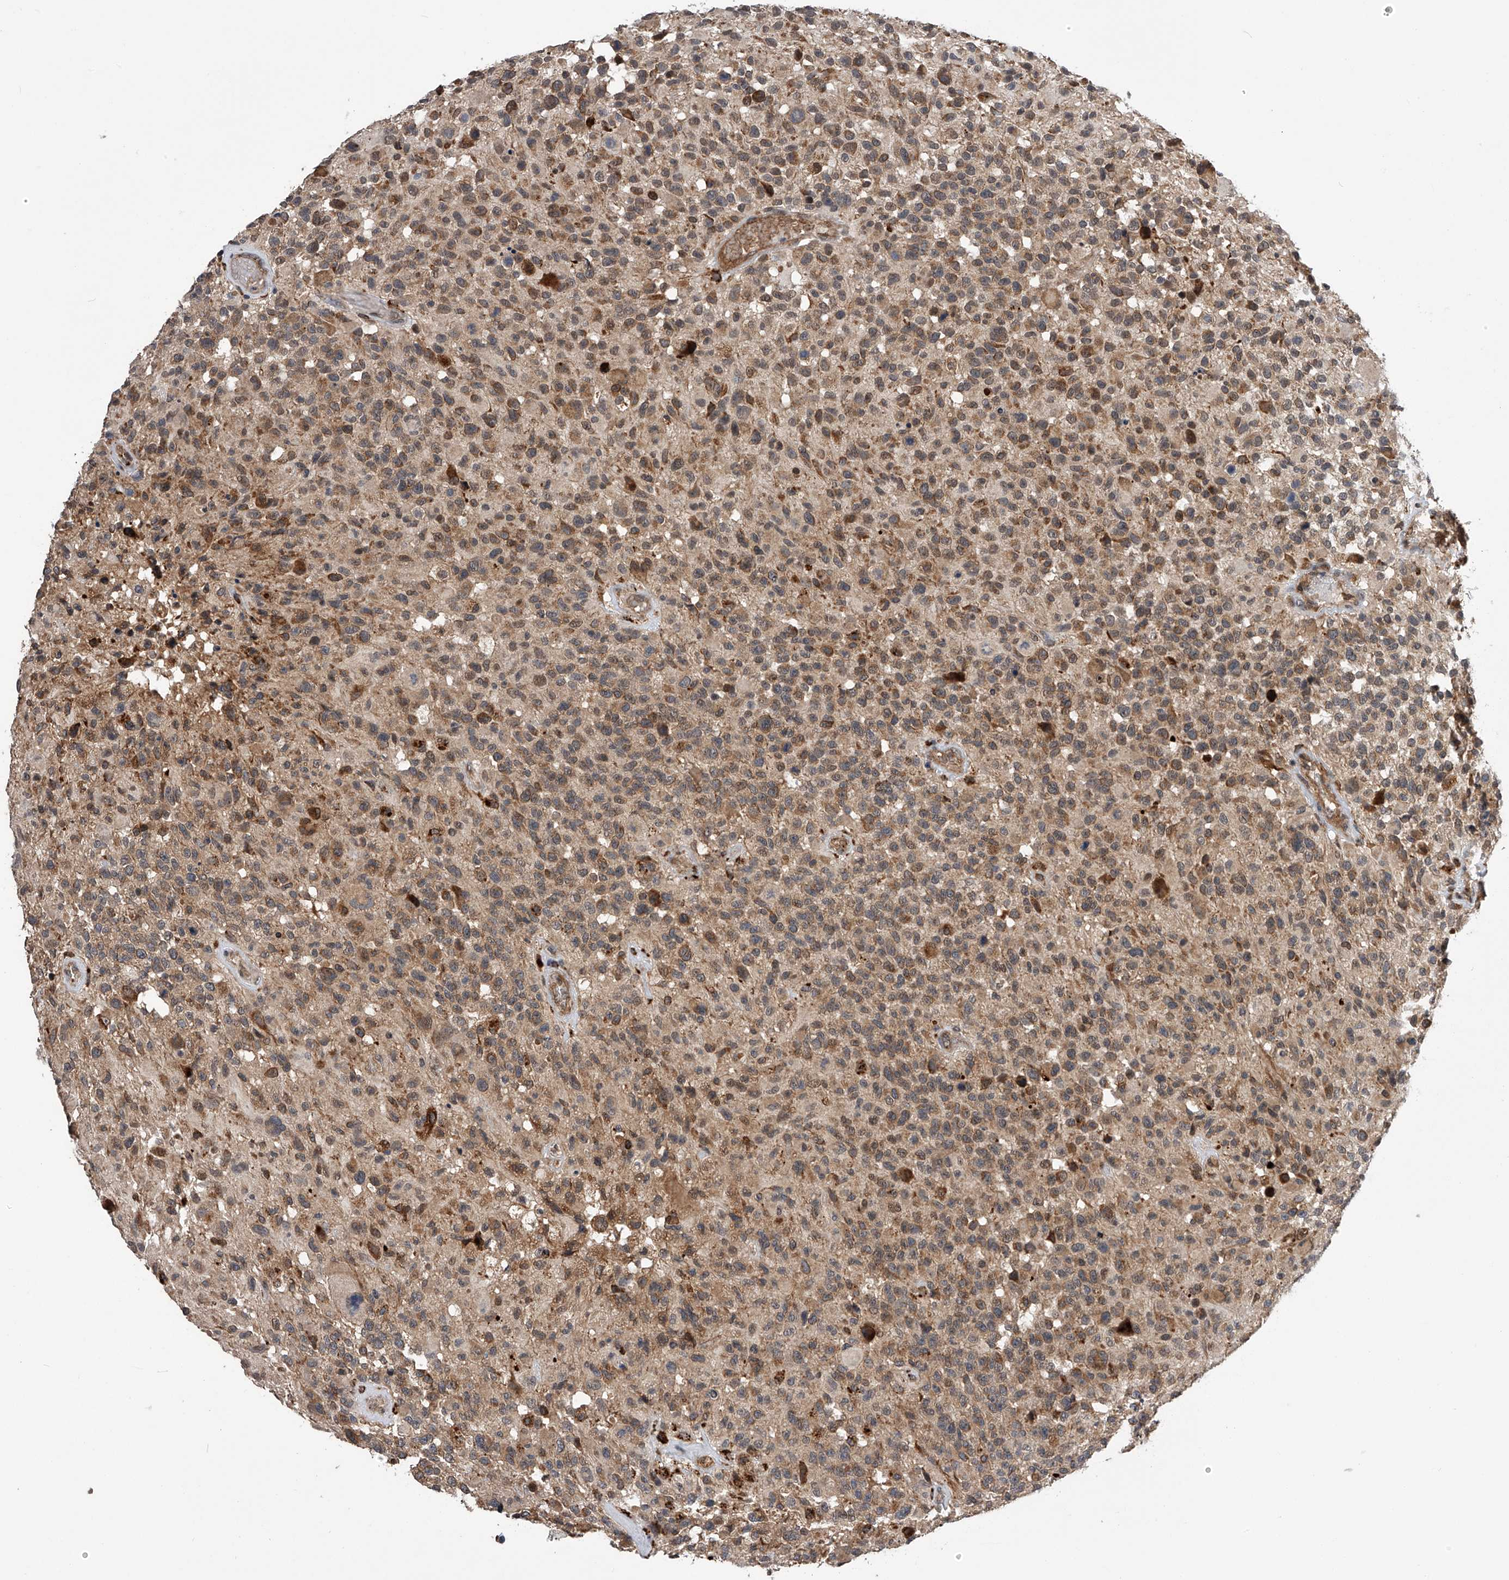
{"staining": {"intensity": "moderate", "quantity": "25%-75%", "location": "cytoplasmic/membranous"}, "tissue": "glioma", "cell_type": "Tumor cells", "image_type": "cancer", "snomed": [{"axis": "morphology", "description": "Glioma, malignant, High grade"}, {"axis": "morphology", "description": "Glioblastoma, NOS"}, {"axis": "topography", "description": "Brain"}], "caption": "DAB immunohistochemical staining of glioma demonstrates moderate cytoplasmic/membranous protein staining in about 25%-75% of tumor cells.", "gene": "SPOCK1", "patient": {"sex": "male", "age": 60}}